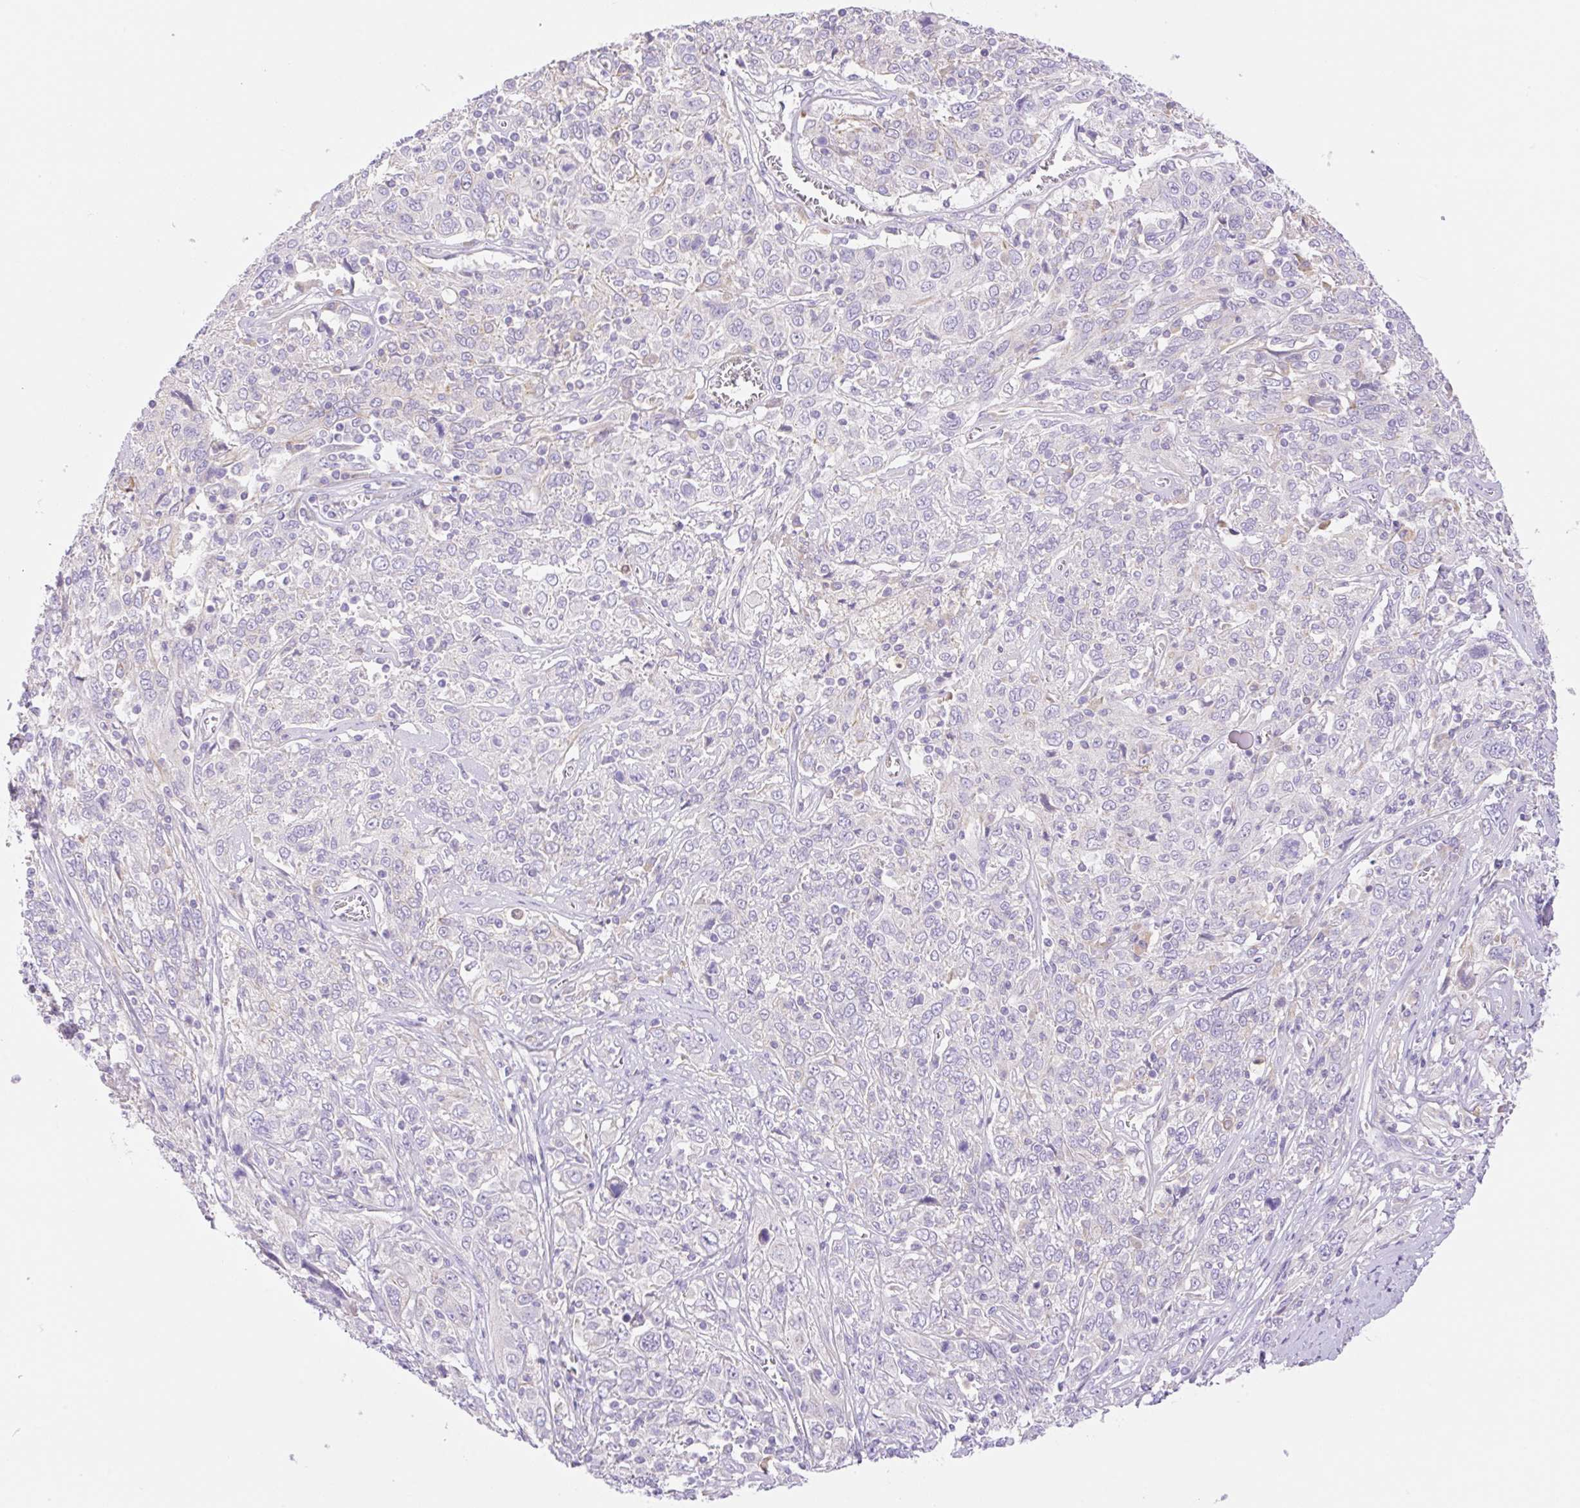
{"staining": {"intensity": "negative", "quantity": "none", "location": "none"}, "tissue": "cervical cancer", "cell_type": "Tumor cells", "image_type": "cancer", "snomed": [{"axis": "morphology", "description": "Squamous cell carcinoma, NOS"}, {"axis": "topography", "description": "Cervix"}], "caption": "A histopathology image of cervical cancer (squamous cell carcinoma) stained for a protein reveals no brown staining in tumor cells.", "gene": "DENND5A", "patient": {"sex": "female", "age": 46}}